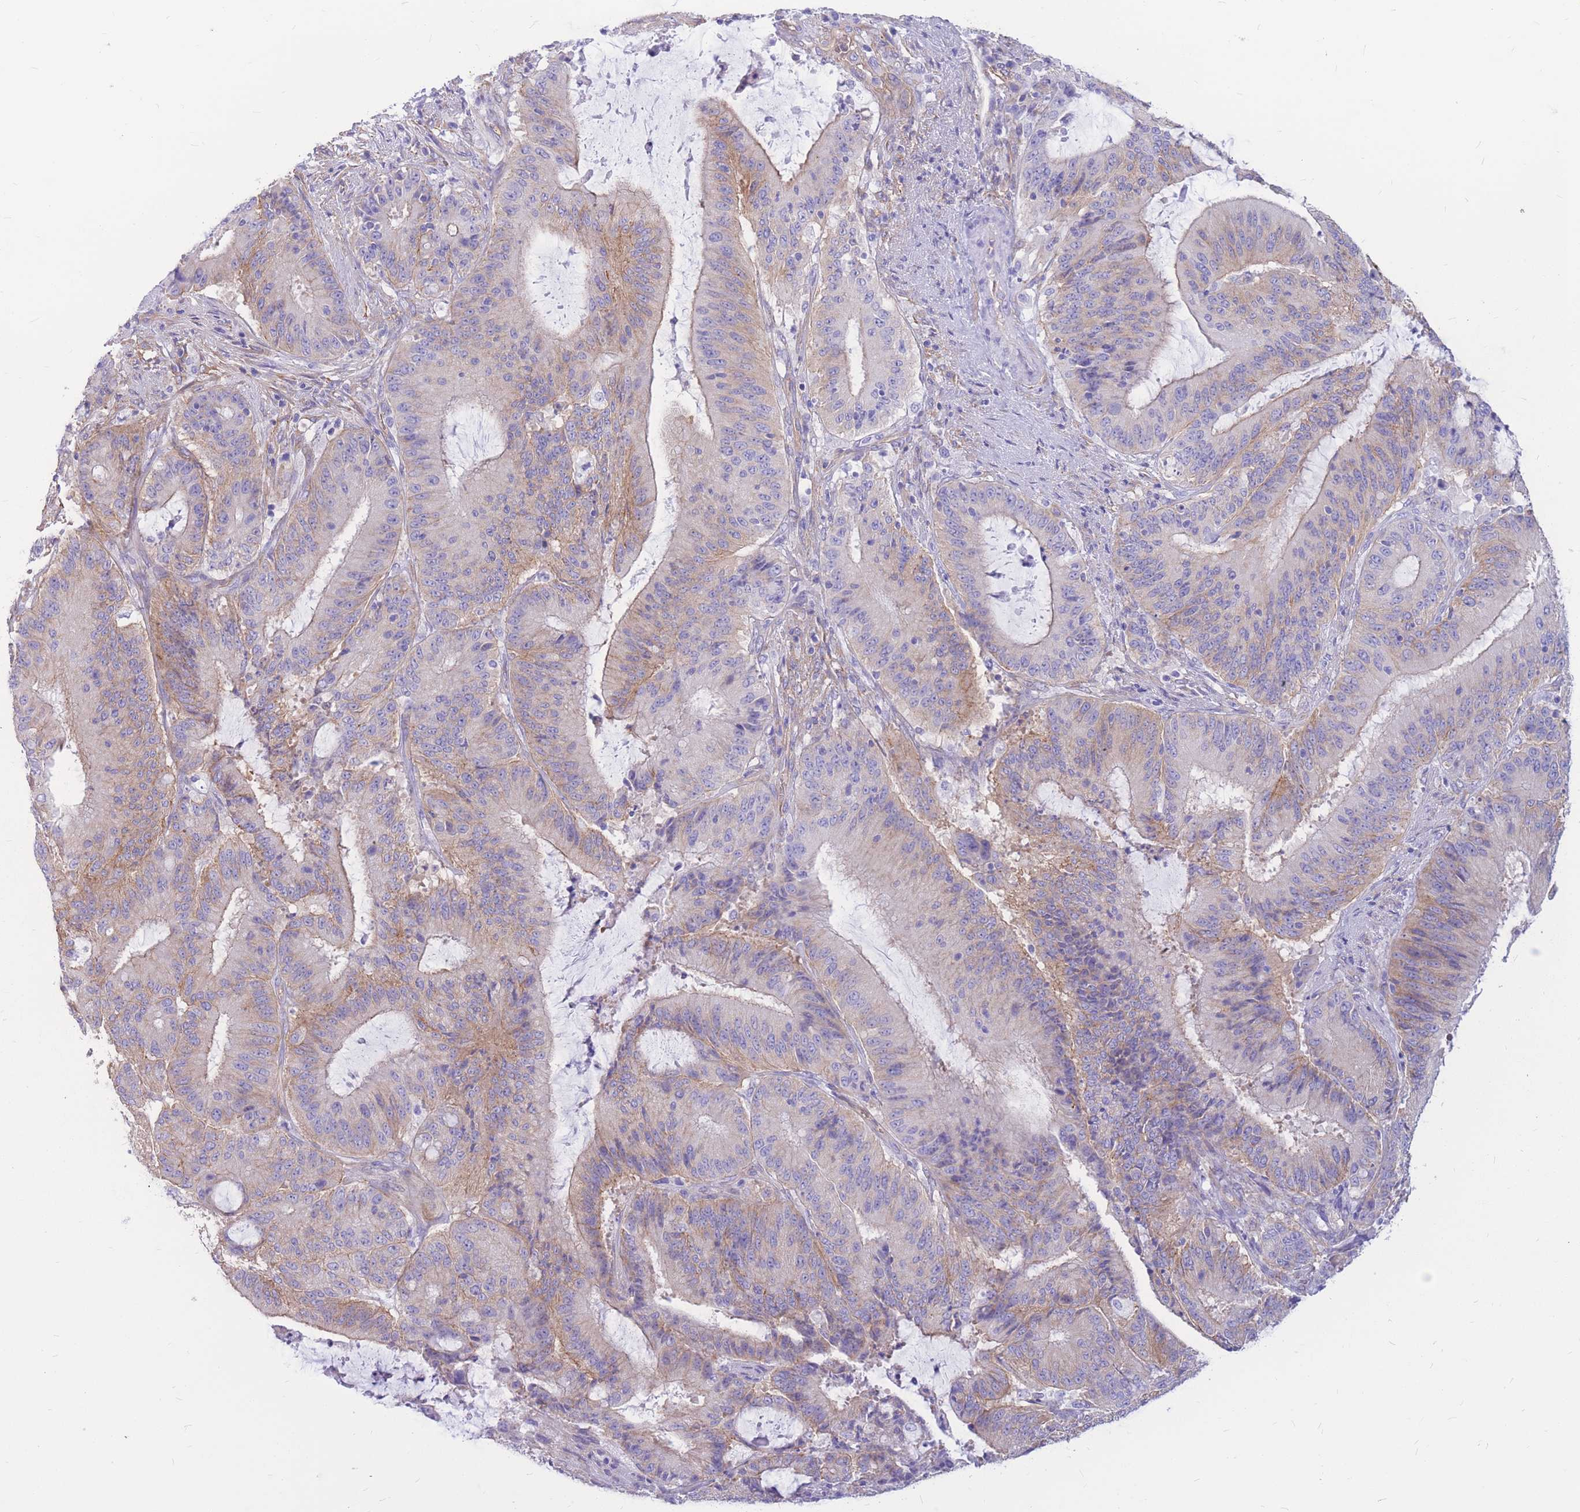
{"staining": {"intensity": "moderate", "quantity": "25%-75%", "location": "cytoplasmic/membranous"}, "tissue": "liver cancer", "cell_type": "Tumor cells", "image_type": "cancer", "snomed": [{"axis": "morphology", "description": "Normal tissue, NOS"}, {"axis": "morphology", "description": "Cholangiocarcinoma"}, {"axis": "topography", "description": "Liver"}, {"axis": "topography", "description": "Peripheral nerve tissue"}], "caption": "IHC photomicrograph of human liver cholangiocarcinoma stained for a protein (brown), which displays medium levels of moderate cytoplasmic/membranous positivity in about 25%-75% of tumor cells.", "gene": "ADD2", "patient": {"sex": "female", "age": 73}}